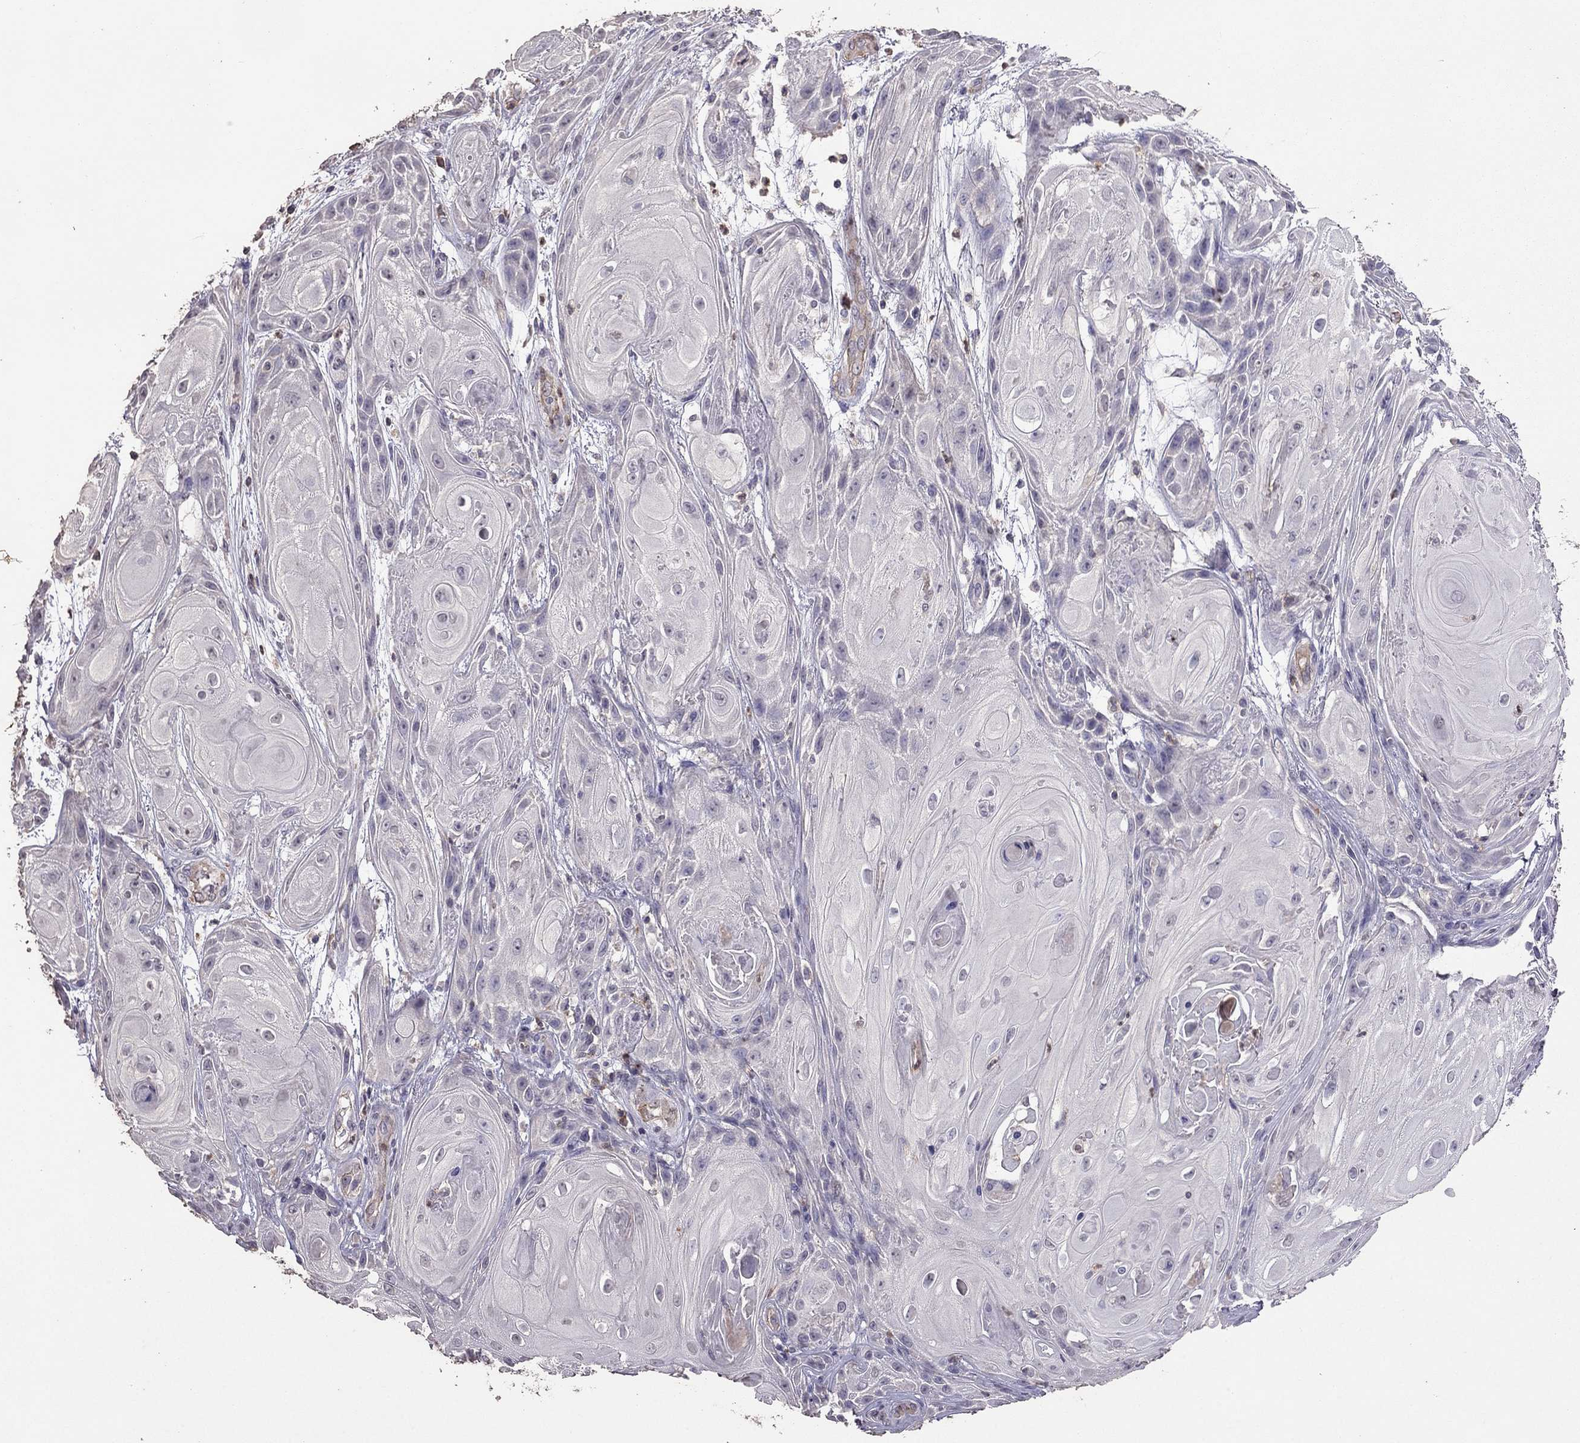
{"staining": {"intensity": "negative", "quantity": "none", "location": "none"}, "tissue": "skin cancer", "cell_type": "Tumor cells", "image_type": "cancer", "snomed": [{"axis": "morphology", "description": "Squamous cell carcinoma, NOS"}, {"axis": "topography", "description": "Skin"}], "caption": "The photomicrograph displays no staining of tumor cells in skin cancer (squamous cell carcinoma). (DAB (3,3'-diaminobenzidine) IHC, high magnification).", "gene": "RFLNB", "patient": {"sex": "male", "age": 62}}